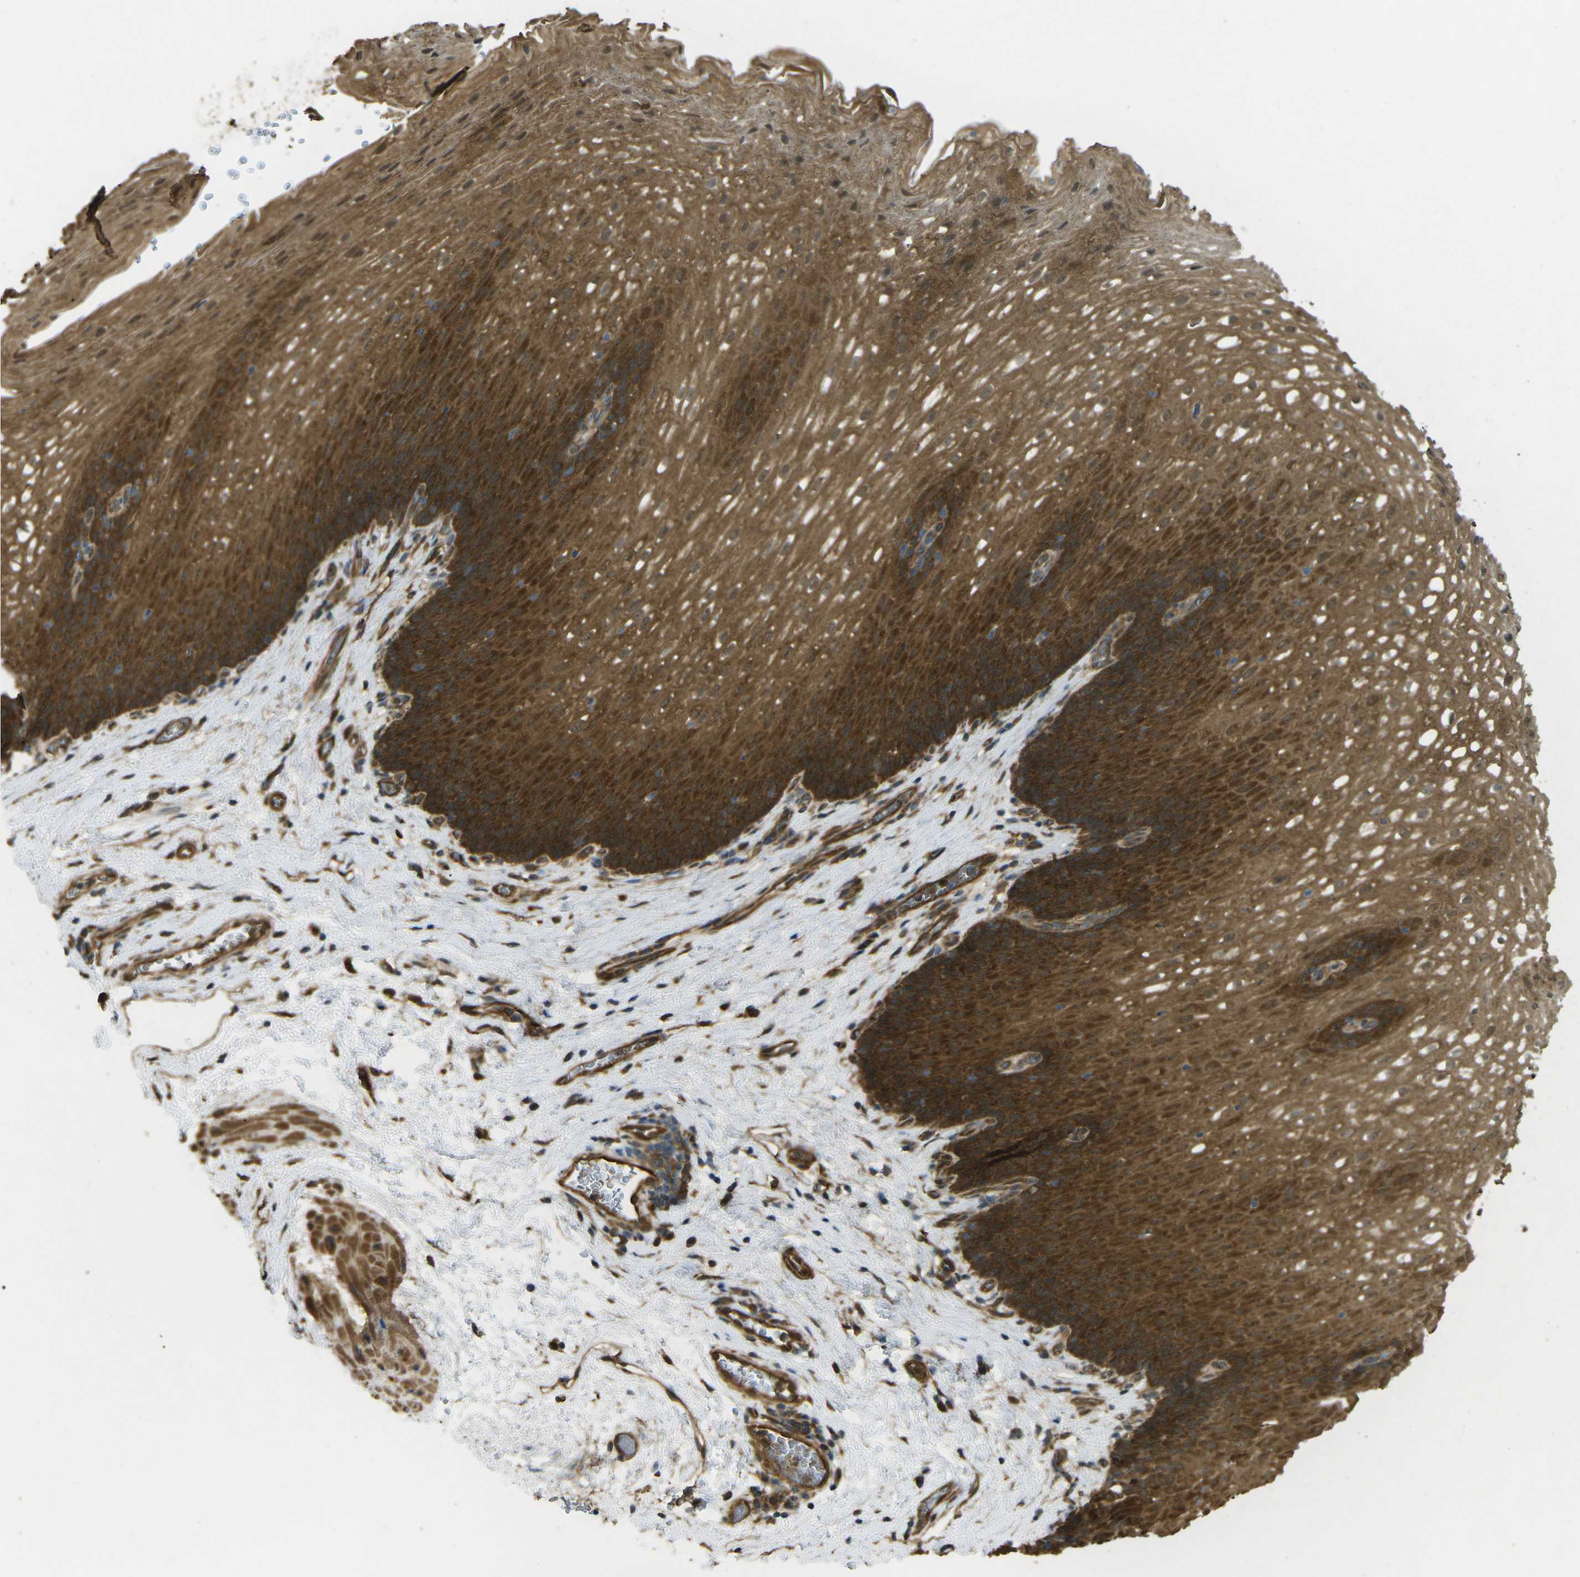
{"staining": {"intensity": "strong", "quantity": ">75%", "location": "cytoplasmic/membranous"}, "tissue": "esophagus", "cell_type": "Squamous epithelial cells", "image_type": "normal", "snomed": [{"axis": "morphology", "description": "Normal tissue, NOS"}, {"axis": "topography", "description": "Esophagus"}], "caption": "The micrograph reveals immunohistochemical staining of normal esophagus. There is strong cytoplasmic/membranous staining is appreciated in about >75% of squamous epithelial cells.", "gene": "CHMP3", "patient": {"sex": "male", "age": 48}}